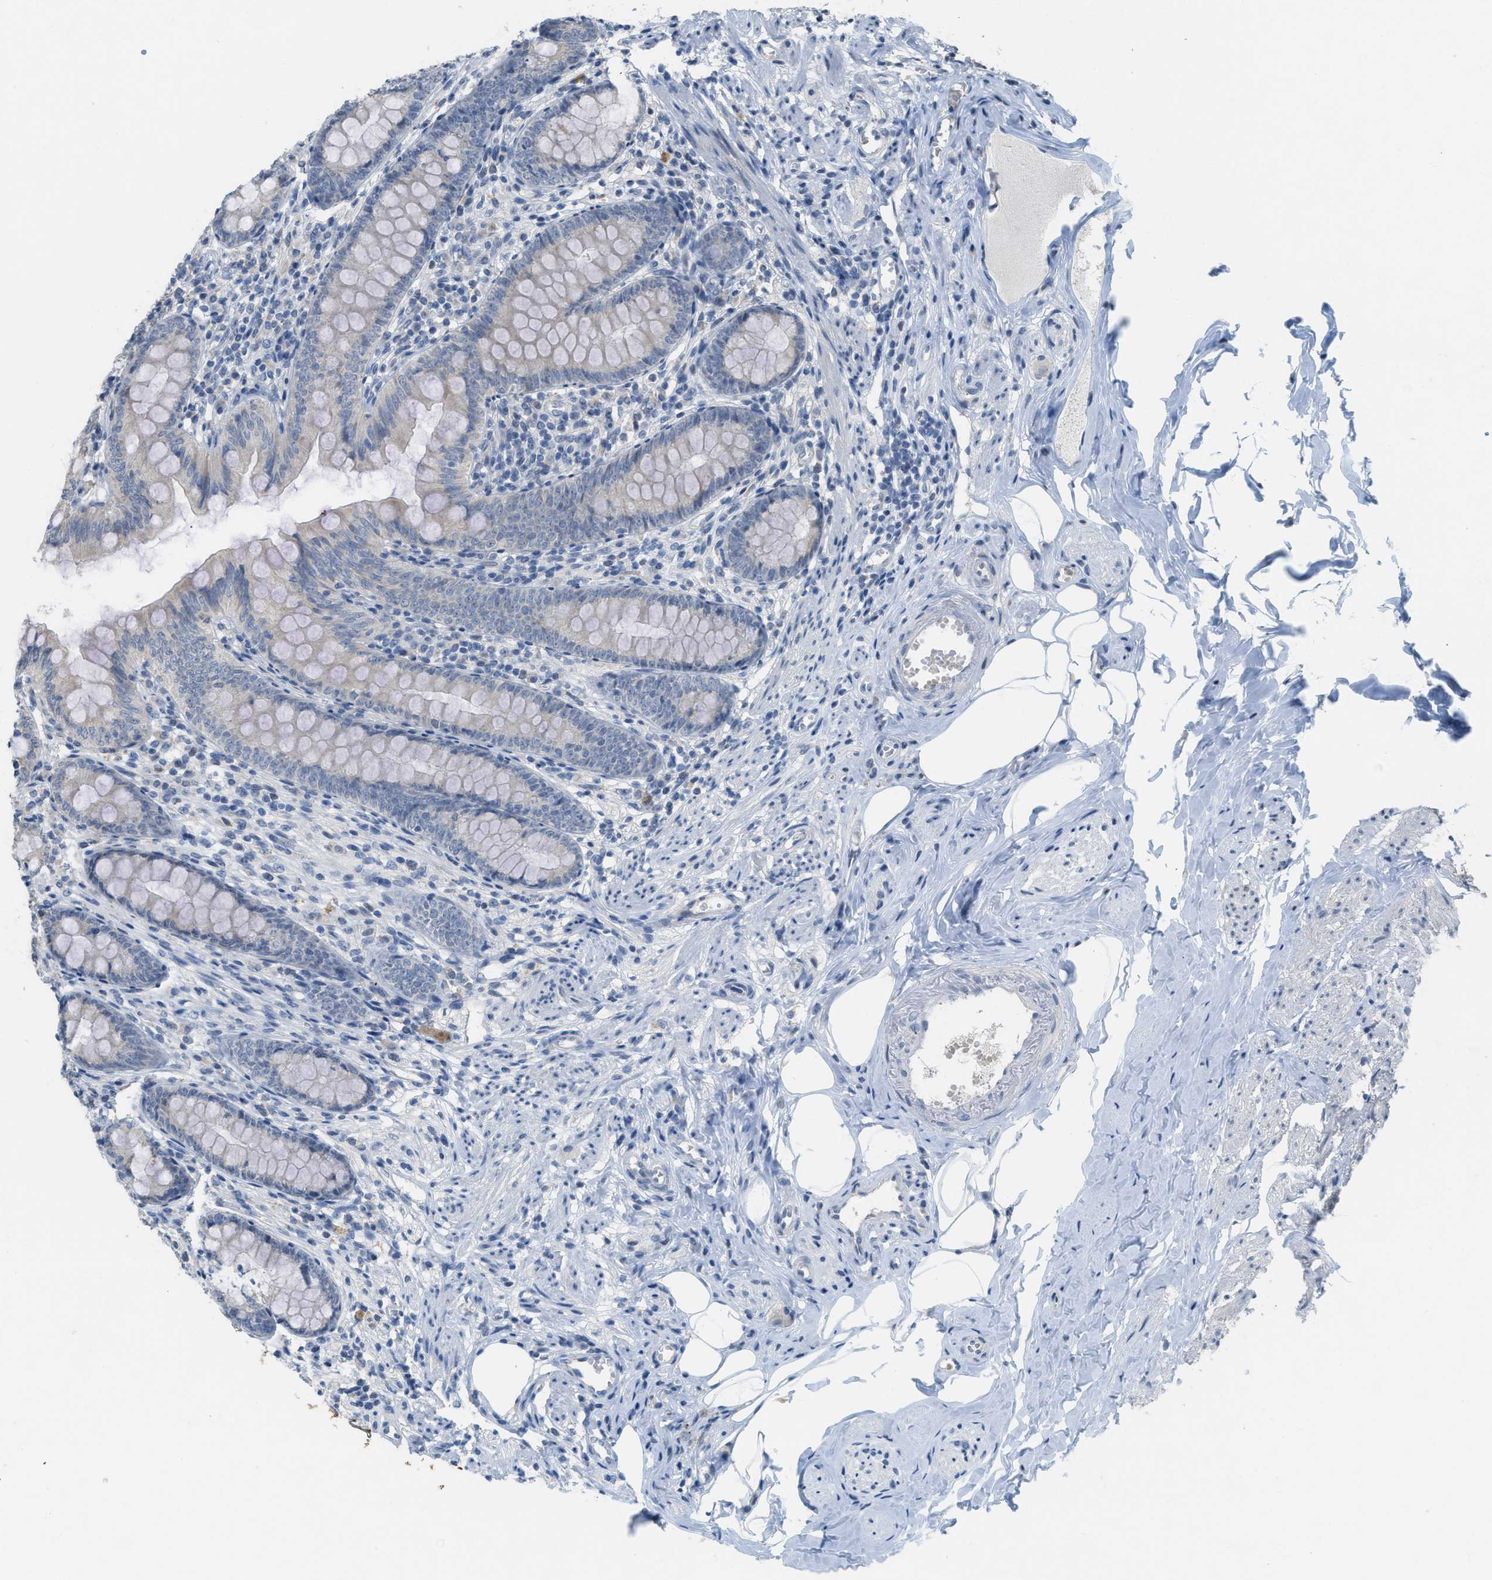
{"staining": {"intensity": "negative", "quantity": "none", "location": "none"}, "tissue": "appendix", "cell_type": "Glandular cells", "image_type": "normal", "snomed": [{"axis": "morphology", "description": "Normal tissue, NOS"}, {"axis": "topography", "description": "Appendix"}], "caption": "A histopathology image of human appendix is negative for staining in glandular cells. (DAB immunohistochemistry (IHC), high magnification).", "gene": "TXNDC2", "patient": {"sex": "female", "age": 77}}